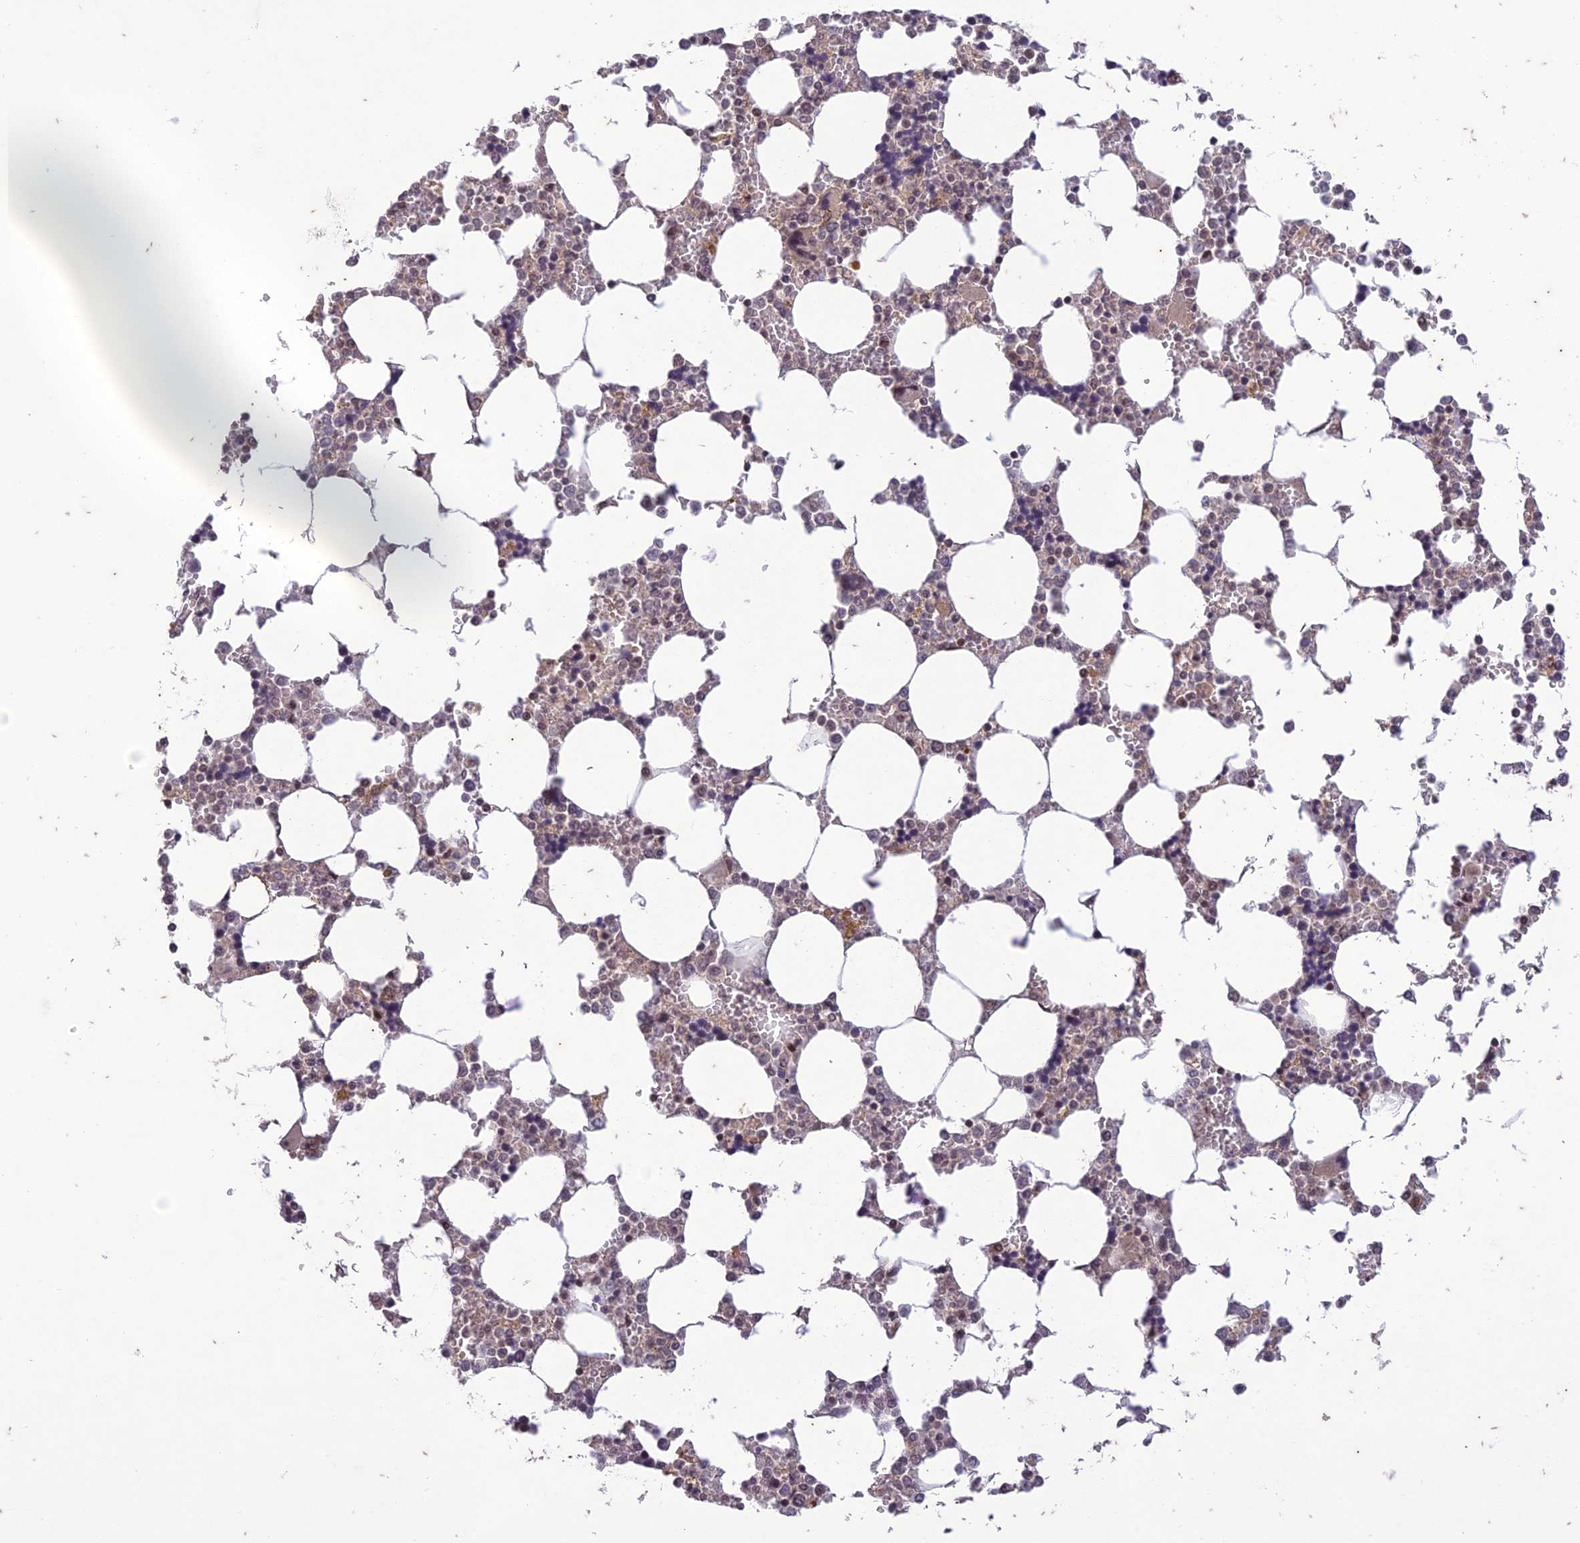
{"staining": {"intensity": "moderate", "quantity": "<25%", "location": "nuclear"}, "tissue": "bone marrow", "cell_type": "Hematopoietic cells", "image_type": "normal", "snomed": [{"axis": "morphology", "description": "Normal tissue, NOS"}, {"axis": "topography", "description": "Bone marrow"}], "caption": "The histopathology image shows immunohistochemical staining of unremarkable bone marrow. There is moderate nuclear expression is appreciated in about <25% of hematopoietic cells.", "gene": "POP4", "patient": {"sex": "male", "age": 64}}